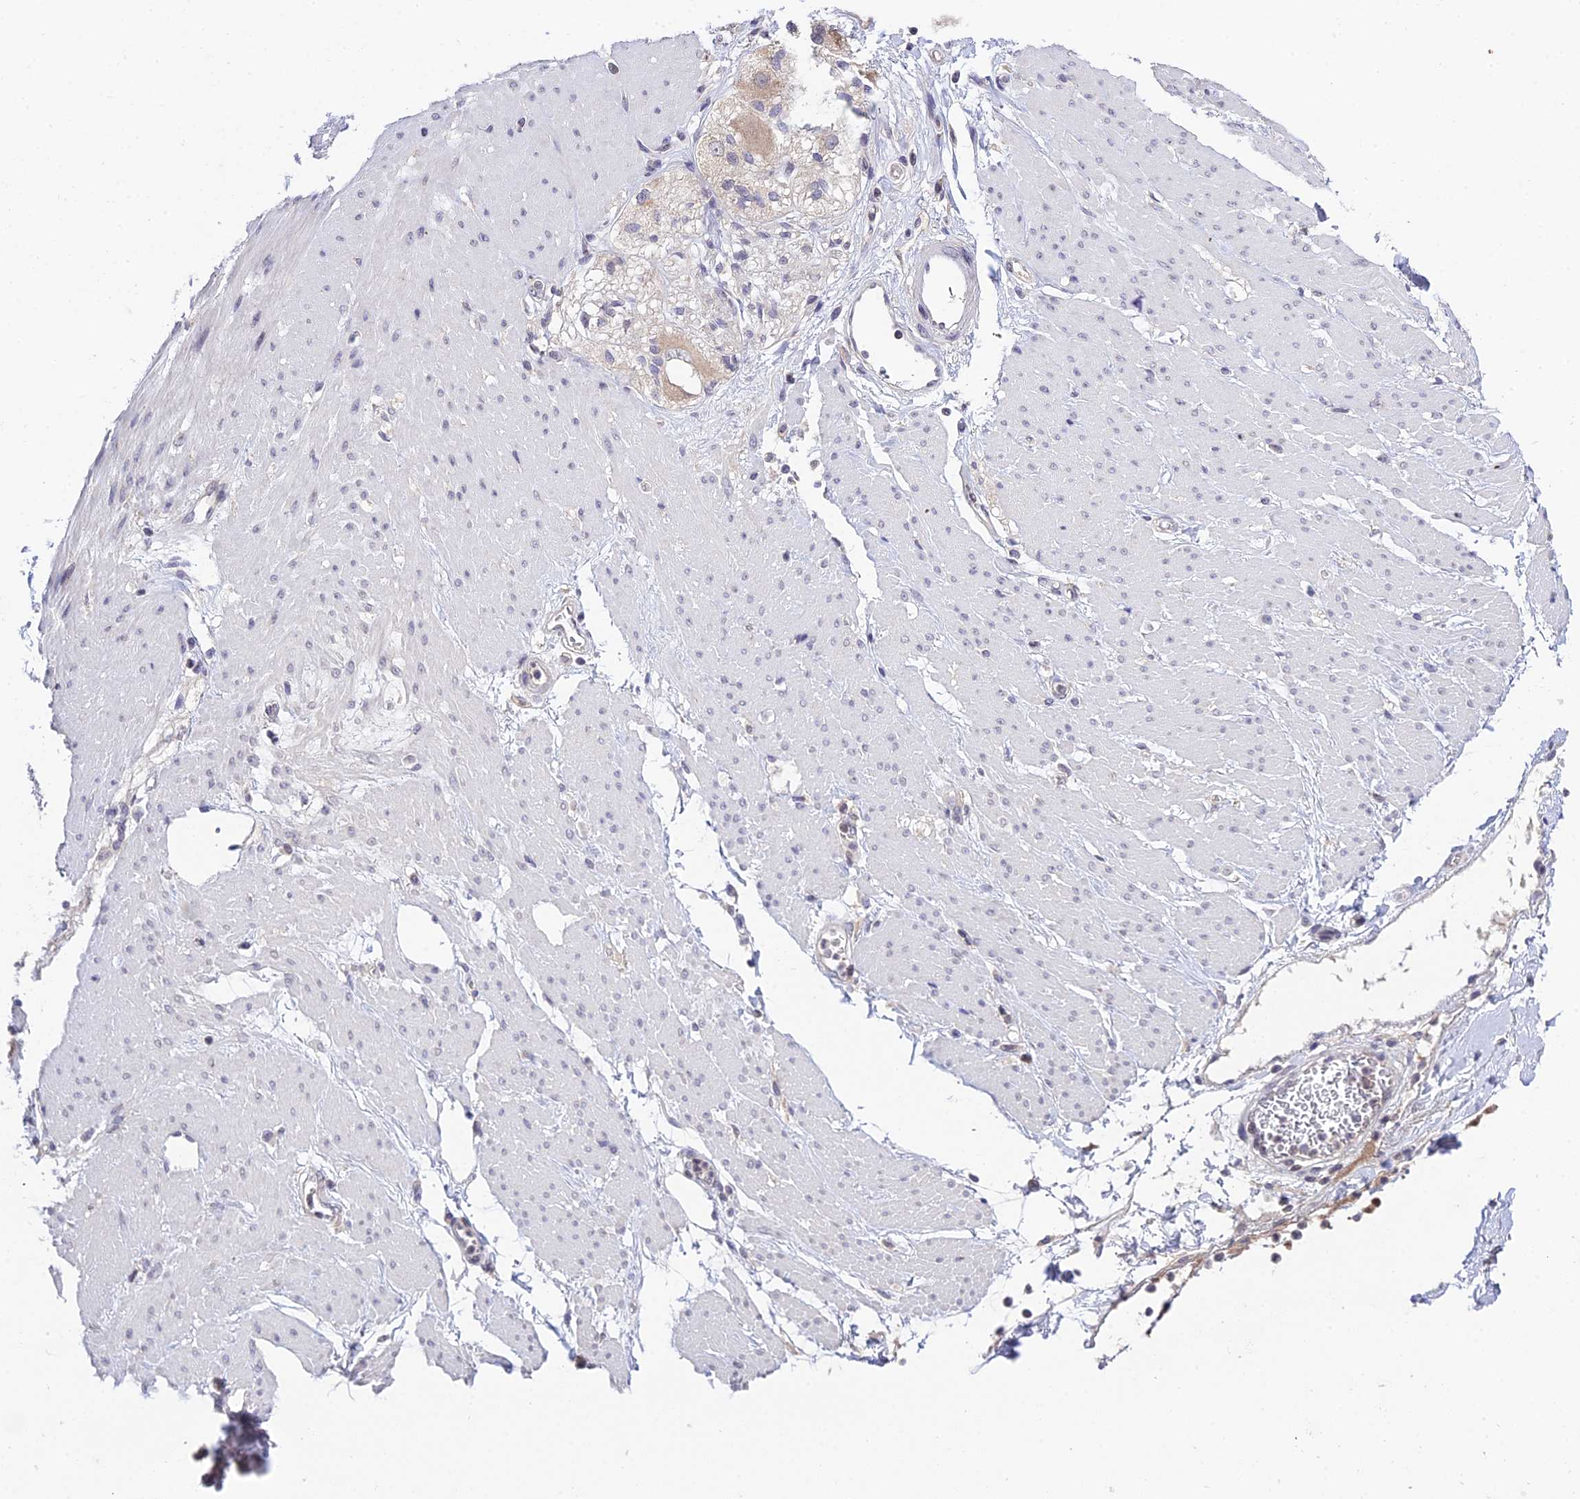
{"staining": {"intensity": "moderate", "quantity": "25%-75%", "location": "nuclear"}, "tissue": "soft tissue", "cell_type": "Chondrocytes", "image_type": "normal", "snomed": [{"axis": "morphology", "description": "Normal tissue, NOS"}, {"axis": "morphology", "description": "Adenocarcinoma, NOS"}, {"axis": "topography", "description": "Duodenum"}, {"axis": "topography", "description": "Peripheral nerve tissue"}], "caption": "A micrograph showing moderate nuclear expression in about 25%-75% of chondrocytes in benign soft tissue, as visualized by brown immunohistochemical staining.", "gene": "TEKT1", "patient": {"sex": "female", "age": 60}}